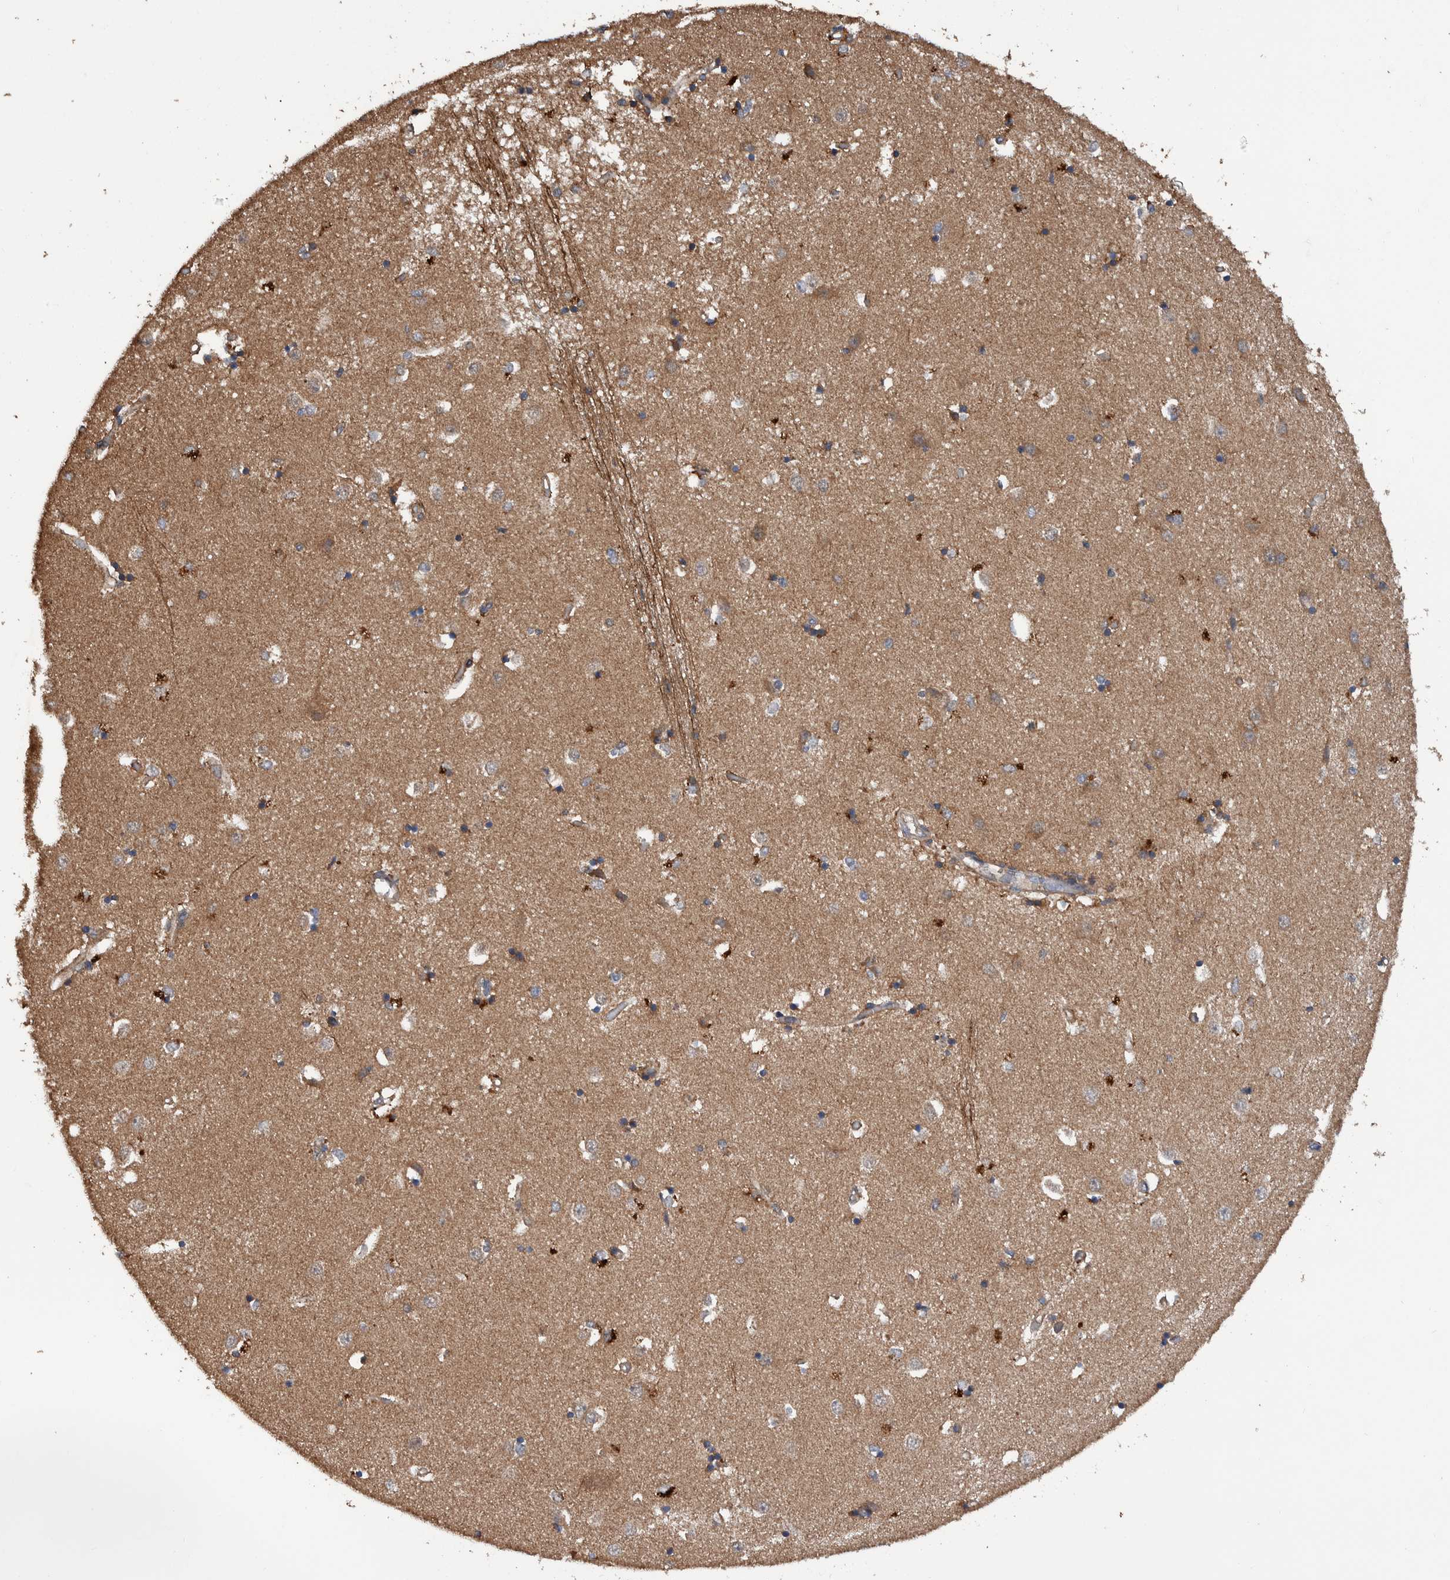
{"staining": {"intensity": "moderate", "quantity": "<25%", "location": "cytoplasmic/membranous"}, "tissue": "caudate", "cell_type": "Glial cells", "image_type": "normal", "snomed": [{"axis": "morphology", "description": "Normal tissue, NOS"}, {"axis": "topography", "description": "Lateral ventricle wall"}], "caption": "This photomicrograph reveals immunohistochemistry (IHC) staining of unremarkable caudate, with low moderate cytoplasmic/membranous staining in approximately <25% of glial cells.", "gene": "ENSG00000251537", "patient": {"sex": "male", "age": 45}}